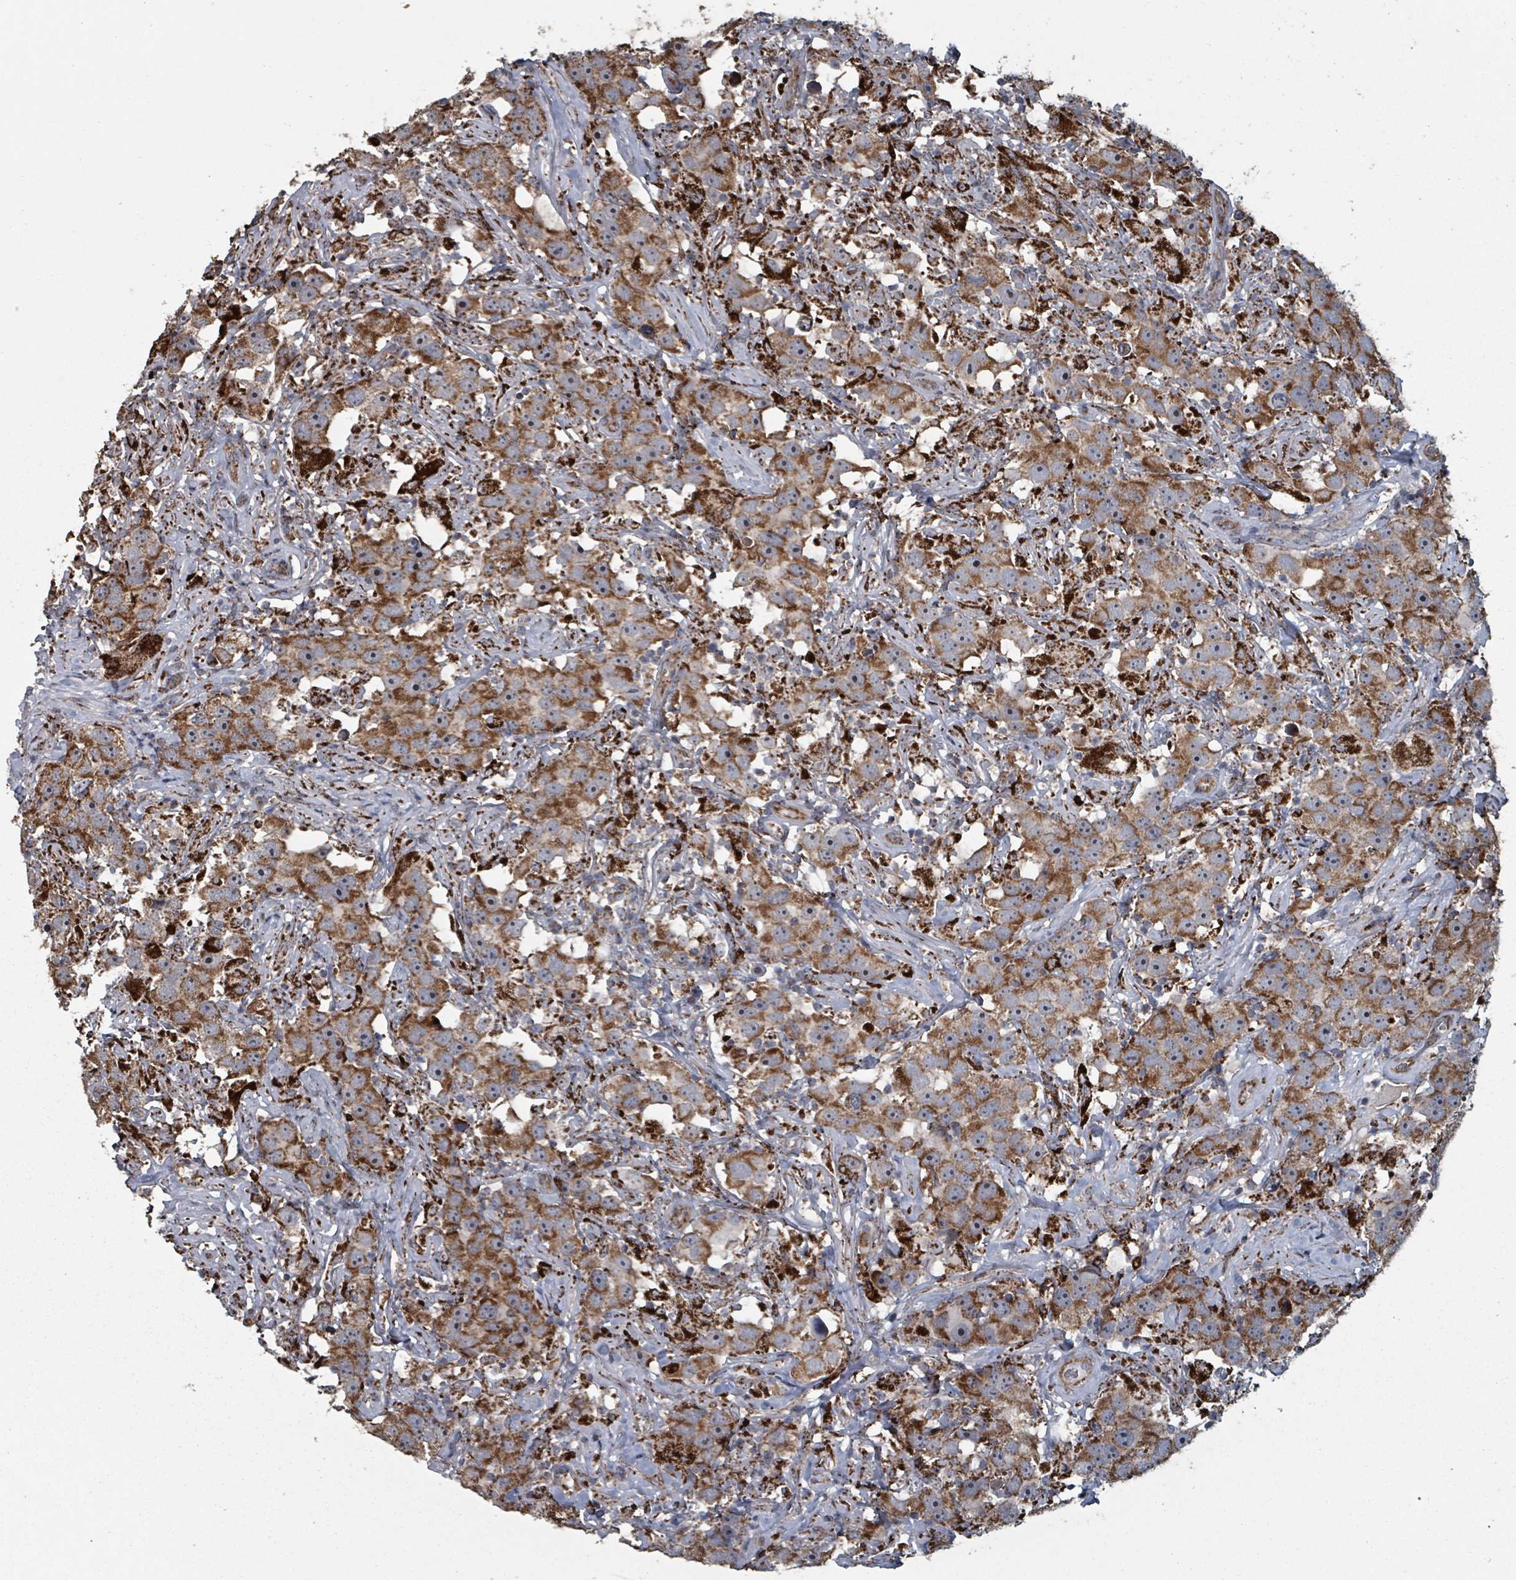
{"staining": {"intensity": "moderate", "quantity": ">75%", "location": "cytoplasmic/membranous"}, "tissue": "testis cancer", "cell_type": "Tumor cells", "image_type": "cancer", "snomed": [{"axis": "morphology", "description": "Seminoma, NOS"}, {"axis": "topography", "description": "Testis"}], "caption": "A photomicrograph of human seminoma (testis) stained for a protein demonstrates moderate cytoplasmic/membranous brown staining in tumor cells.", "gene": "MRPL4", "patient": {"sex": "male", "age": 49}}